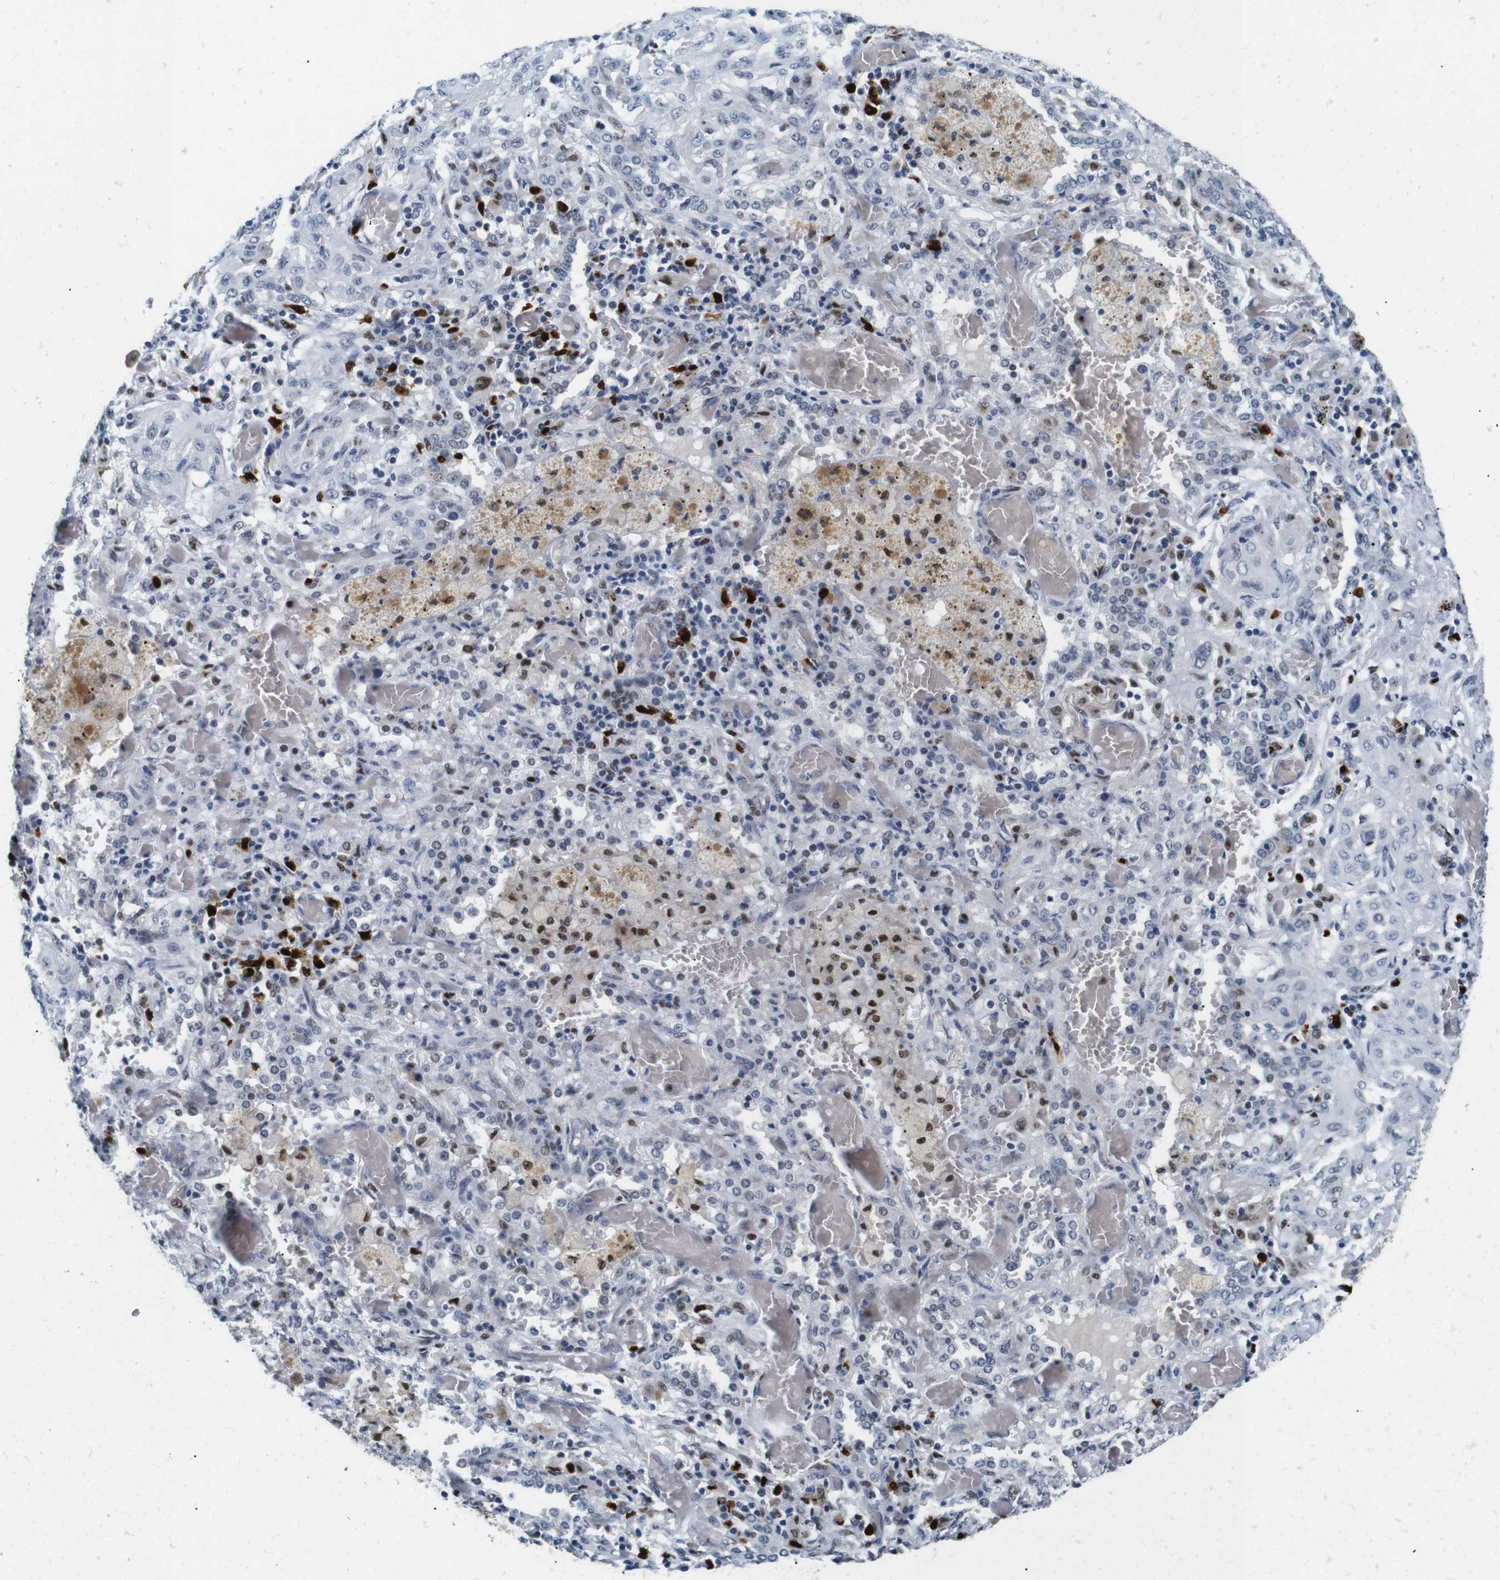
{"staining": {"intensity": "negative", "quantity": "none", "location": "none"}, "tissue": "lung cancer", "cell_type": "Tumor cells", "image_type": "cancer", "snomed": [{"axis": "morphology", "description": "Squamous cell carcinoma, NOS"}, {"axis": "topography", "description": "Lung"}], "caption": "This is an immunohistochemistry (IHC) micrograph of lung squamous cell carcinoma. There is no expression in tumor cells.", "gene": "IRF8", "patient": {"sex": "female", "age": 47}}